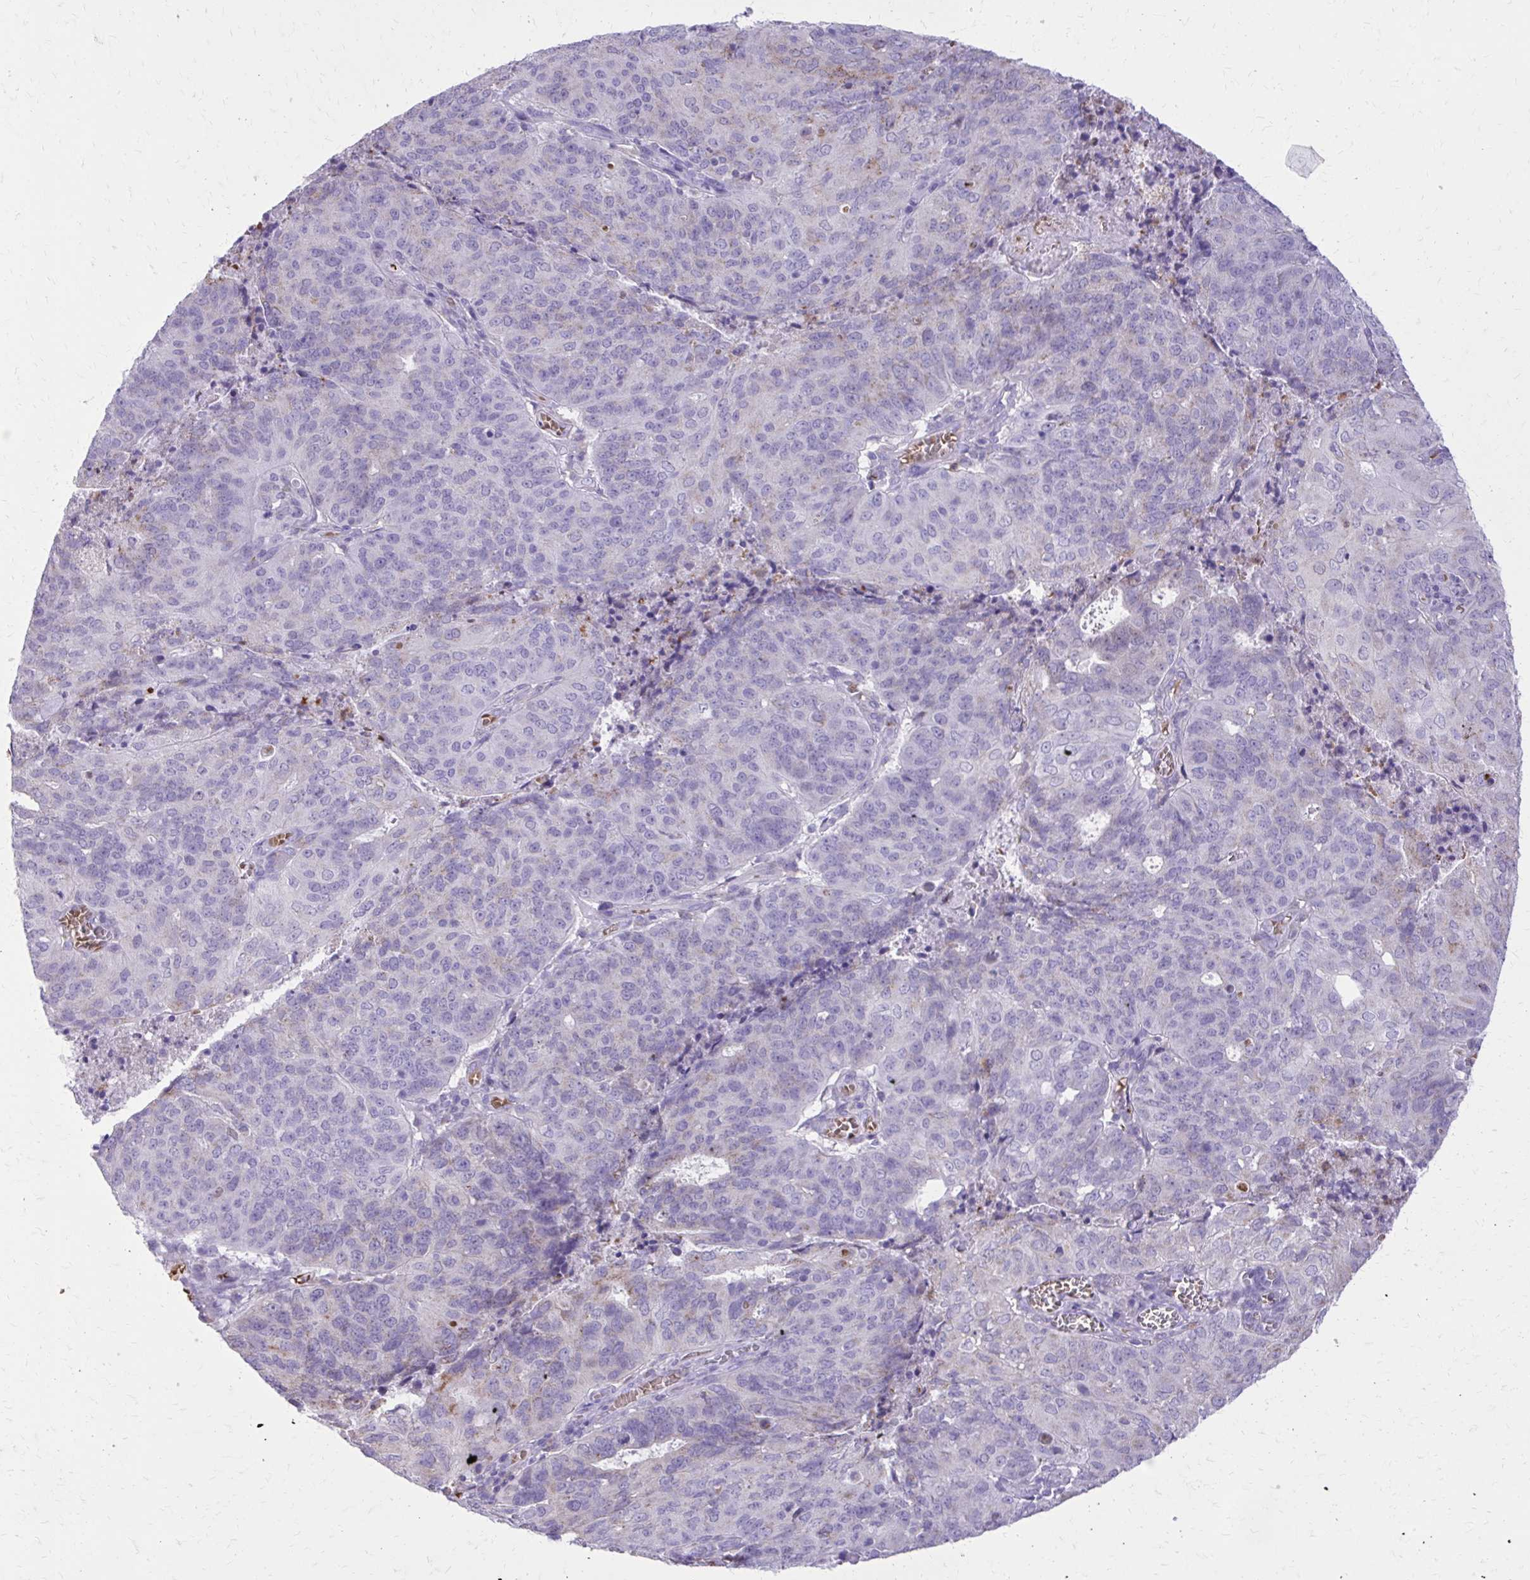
{"staining": {"intensity": "weak", "quantity": "<25%", "location": "cytoplasmic/membranous"}, "tissue": "endometrial cancer", "cell_type": "Tumor cells", "image_type": "cancer", "snomed": [{"axis": "morphology", "description": "Adenocarcinoma, NOS"}, {"axis": "topography", "description": "Endometrium"}], "caption": "Tumor cells show no significant staining in endometrial cancer (adenocarcinoma). The staining is performed using DAB (3,3'-diaminobenzidine) brown chromogen with nuclei counter-stained in using hematoxylin.", "gene": "CAT", "patient": {"sex": "female", "age": 82}}